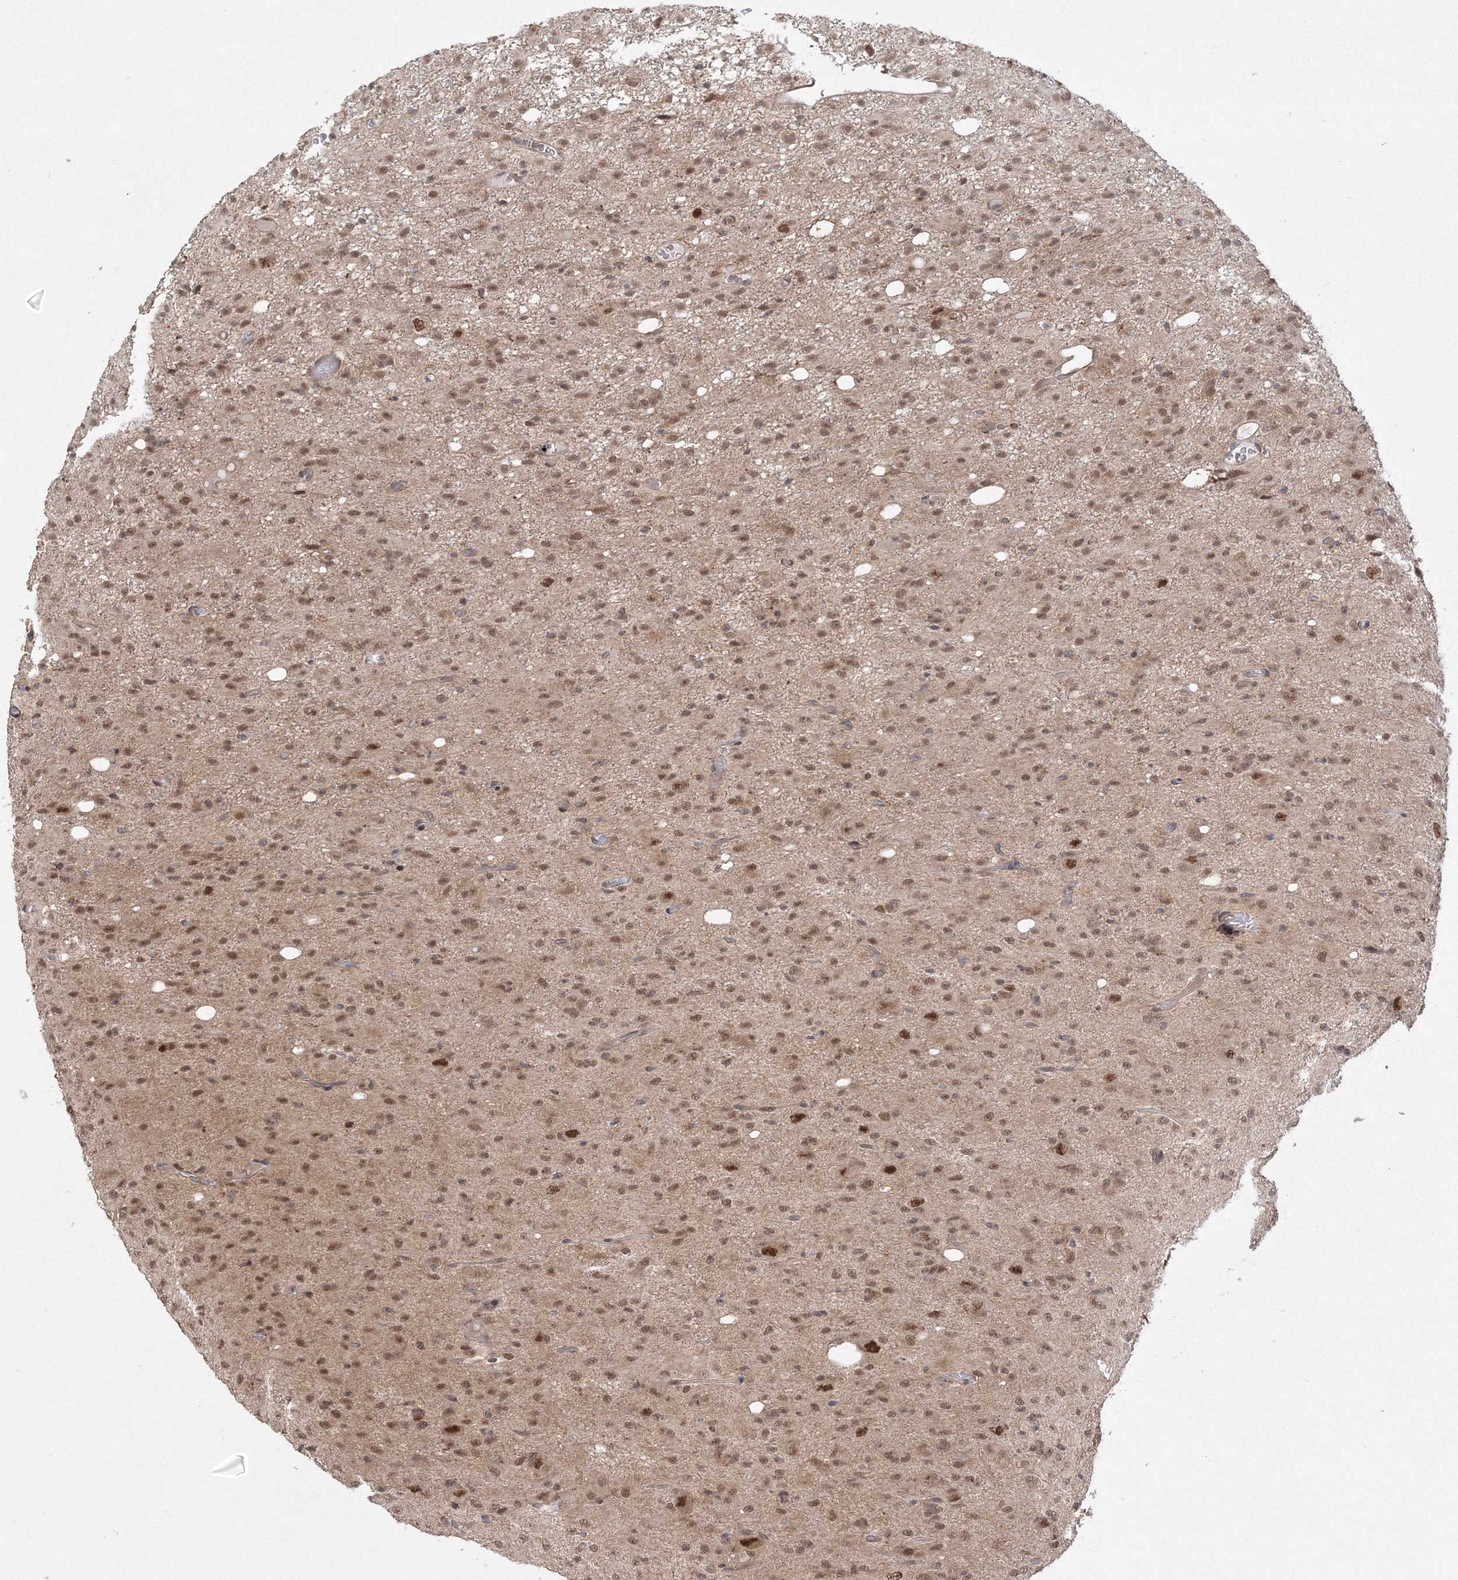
{"staining": {"intensity": "moderate", "quantity": ">75%", "location": "nuclear"}, "tissue": "glioma", "cell_type": "Tumor cells", "image_type": "cancer", "snomed": [{"axis": "morphology", "description": "Glioma, malignant, High grade"}, {"axis": "topography", "description": "Brain"}], "caption": "IHC photomicrograph of glioma stained for a protein (brown), which exhibits medium levels of moderate nuclear expression in about >75% of tumor cells.", "gene": "COPS4", "patient": {"sex": "female", "age": 59}}